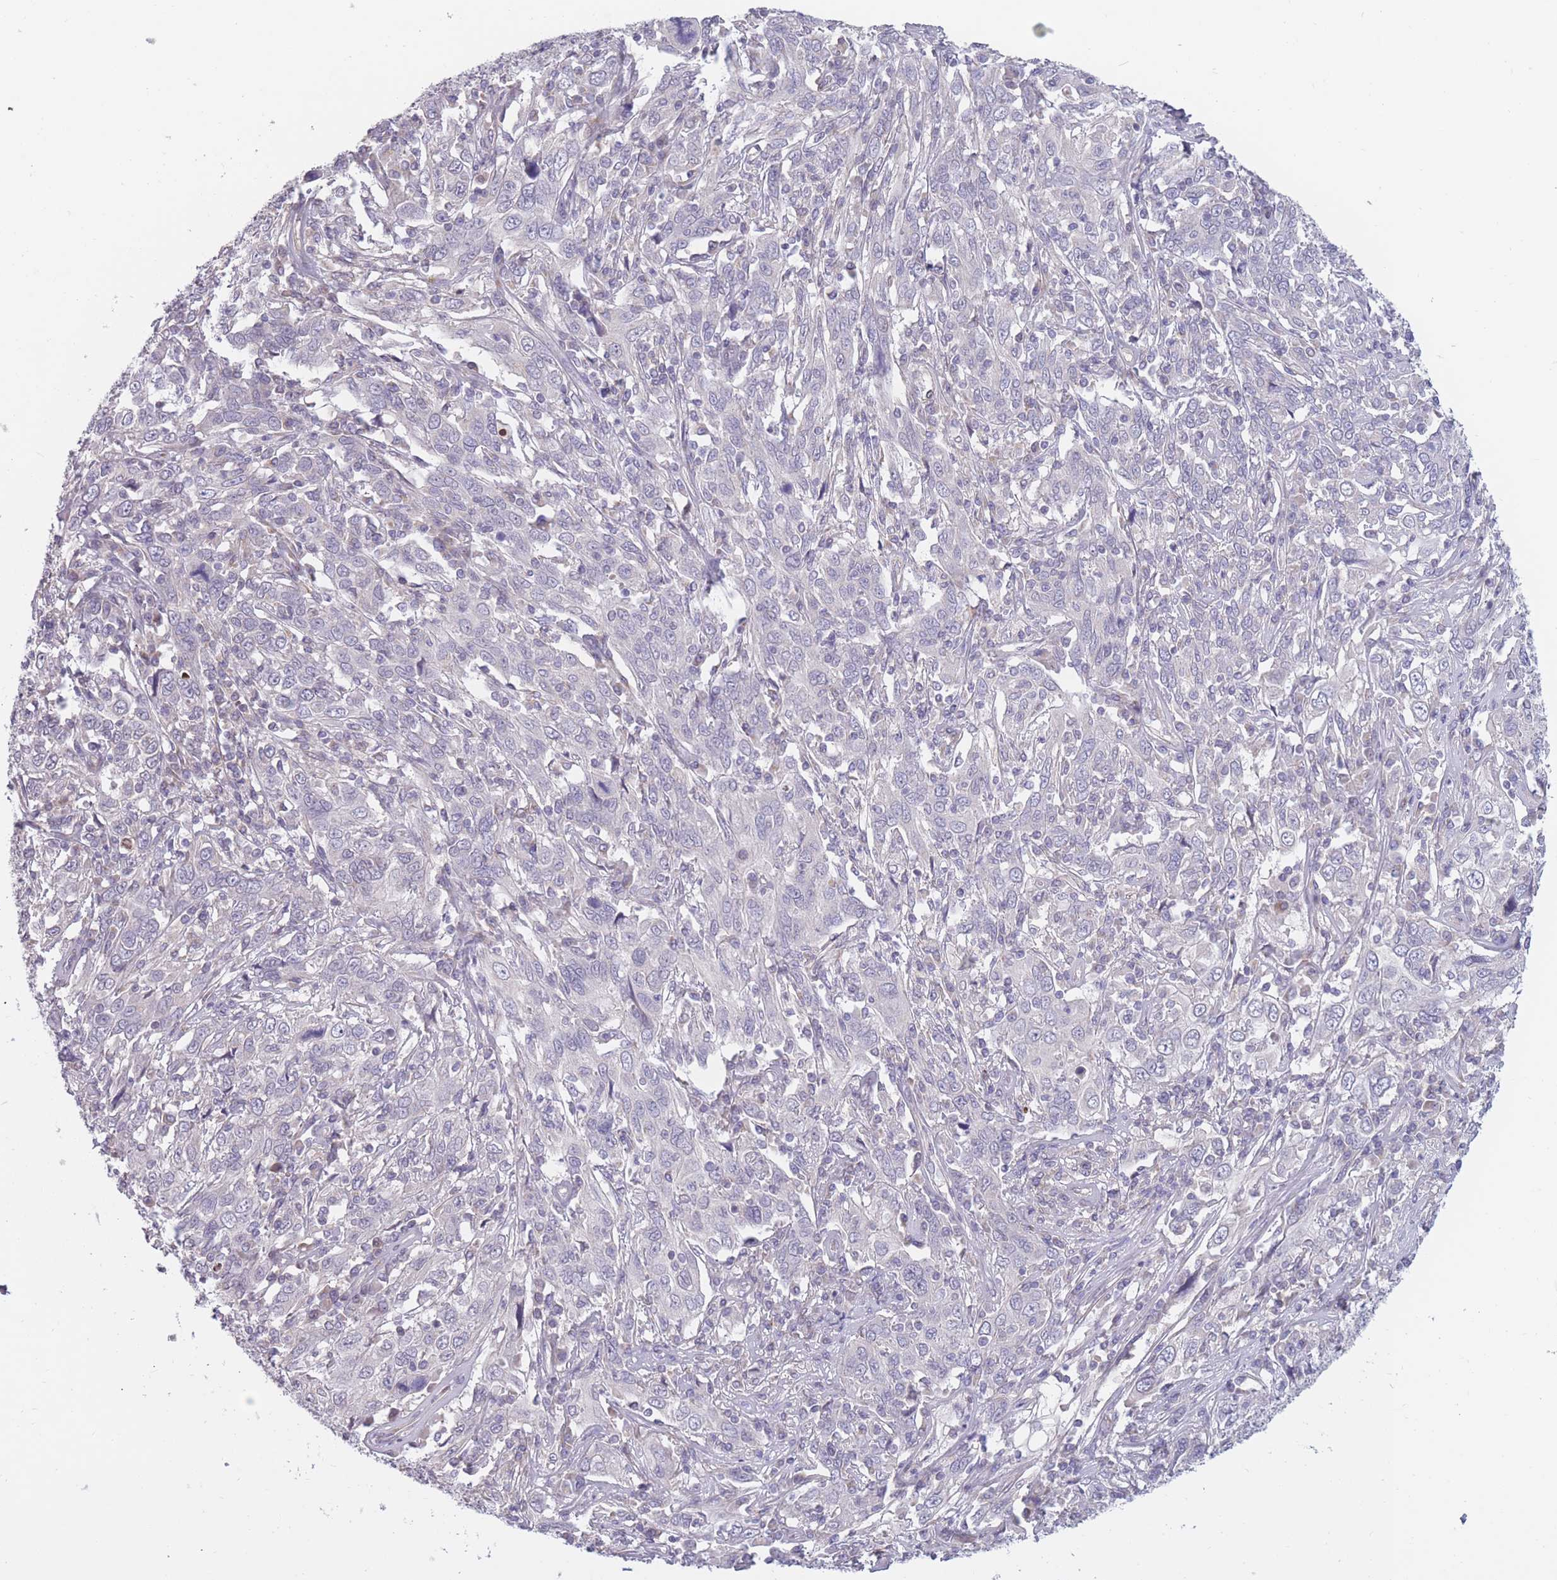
{"staining": {"intensity": "negative", "quantity": "none", "location": "none"}, "tissue": "cervical cancer", "cell_type": "Tumor cells", "image_type": "cancer", "snomed": [{"axis": "morphology", "description": "Squamous cell carcinoma, NOS"}, {"axis": "topography", "description": "Cervix"}], "caption": "Immunohistochemistry (IHC) micrograph of neoplastic tissue: squamous cell carcinoma (cervical) stained with DAB reveals no significant protein staining in tumor cells.", "gene": "CCNQ", "patient": {"sex": "female", "age": 46}}